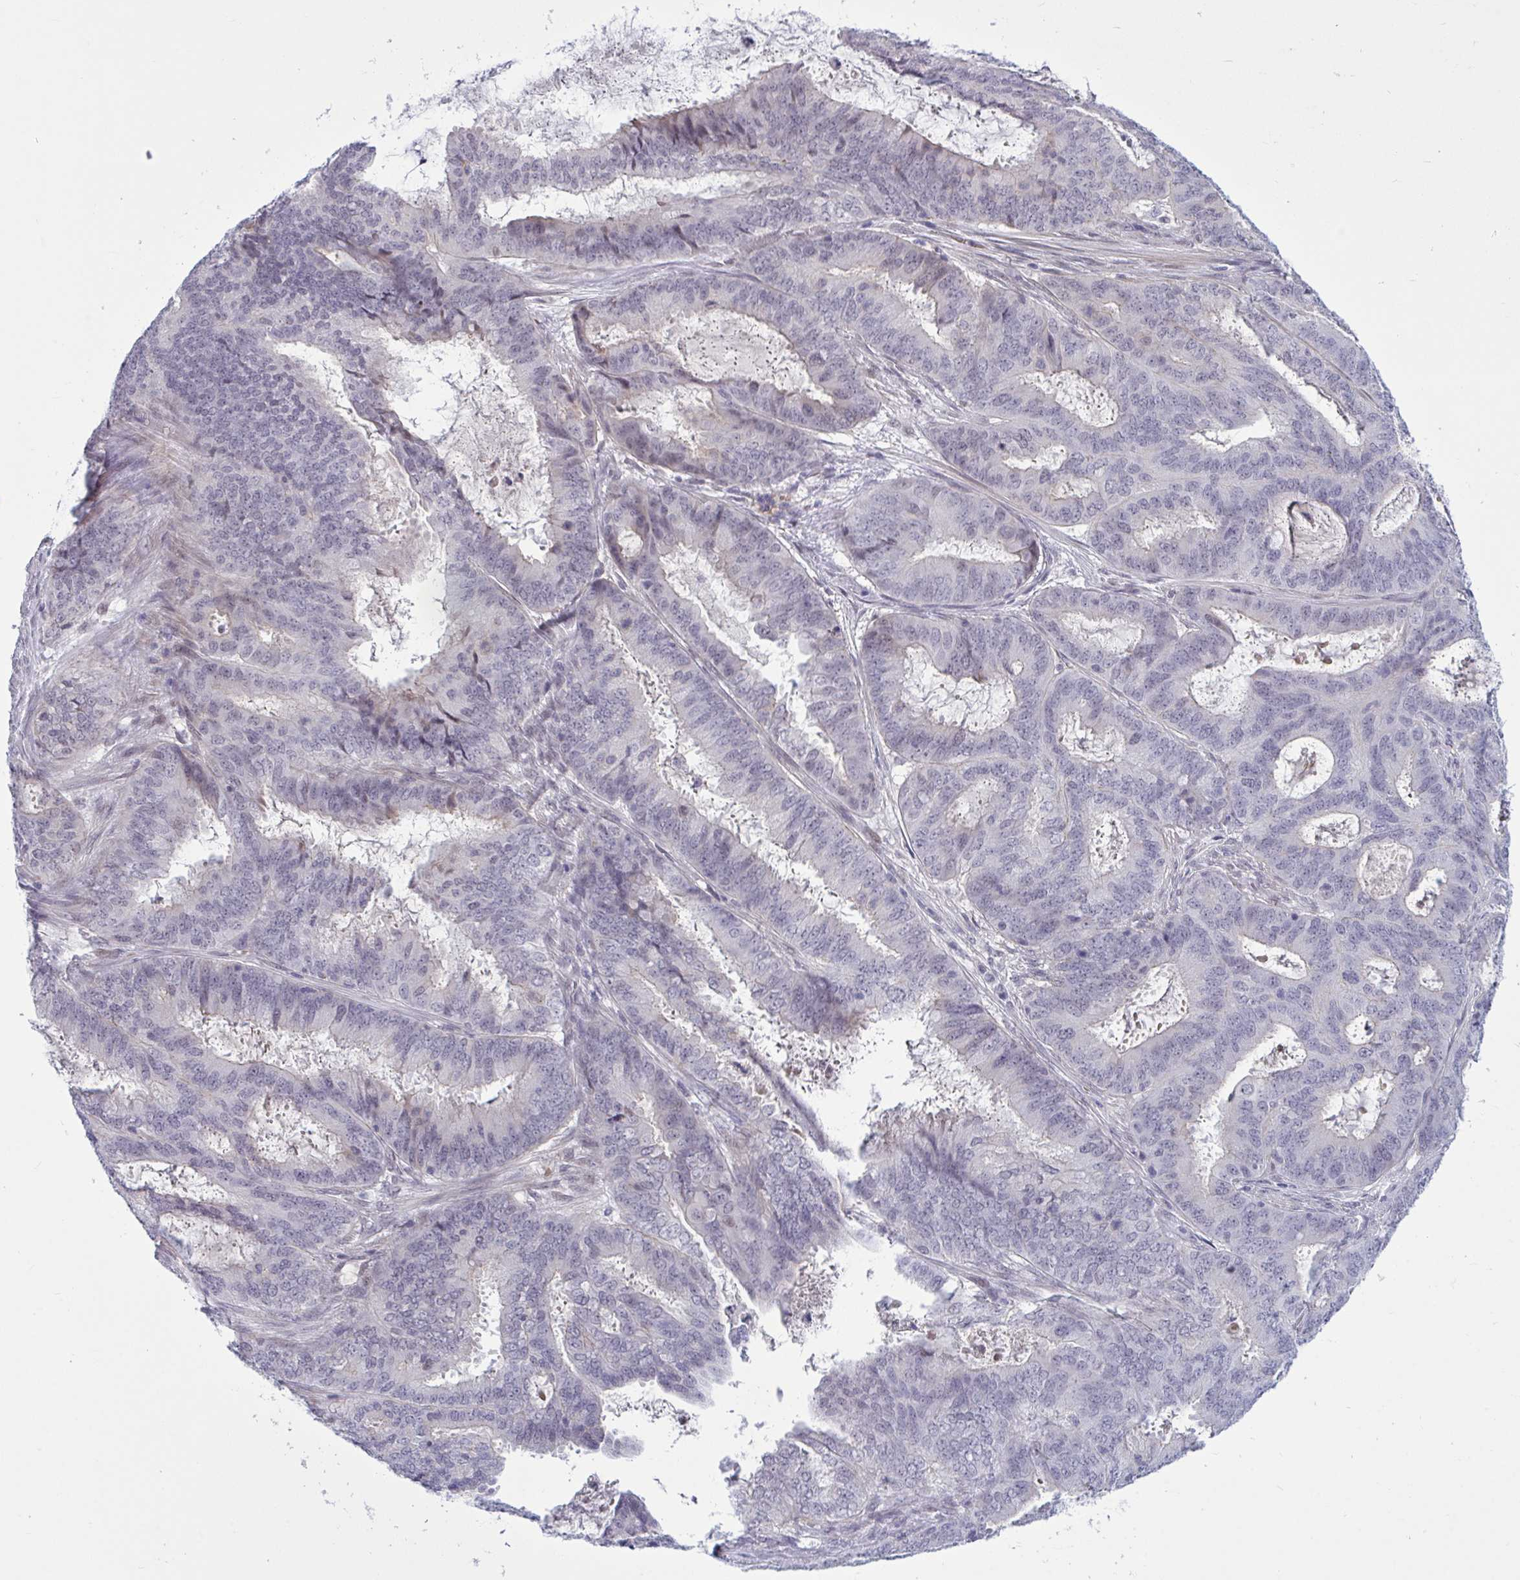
{"staining": {"intensity": "negative", "quantity": "none", "location": "none"}, "tissue": "endometrial cancer", "cell_type": "Tumor cells", "image_type": "cancer", "snomed": [{"axis": "morphology", "description": "Adenocarcinoma, NOS"}, {"axis": "topography", "description": "Endometrium"}], "caption": "Immunohistochemical staining of endometrial cancer reveals no significant positivity in tumor cells. (DAB IHC, high magnification).", "gene": "CNGB3", "patient": {"sex": "female", "age": 51}}